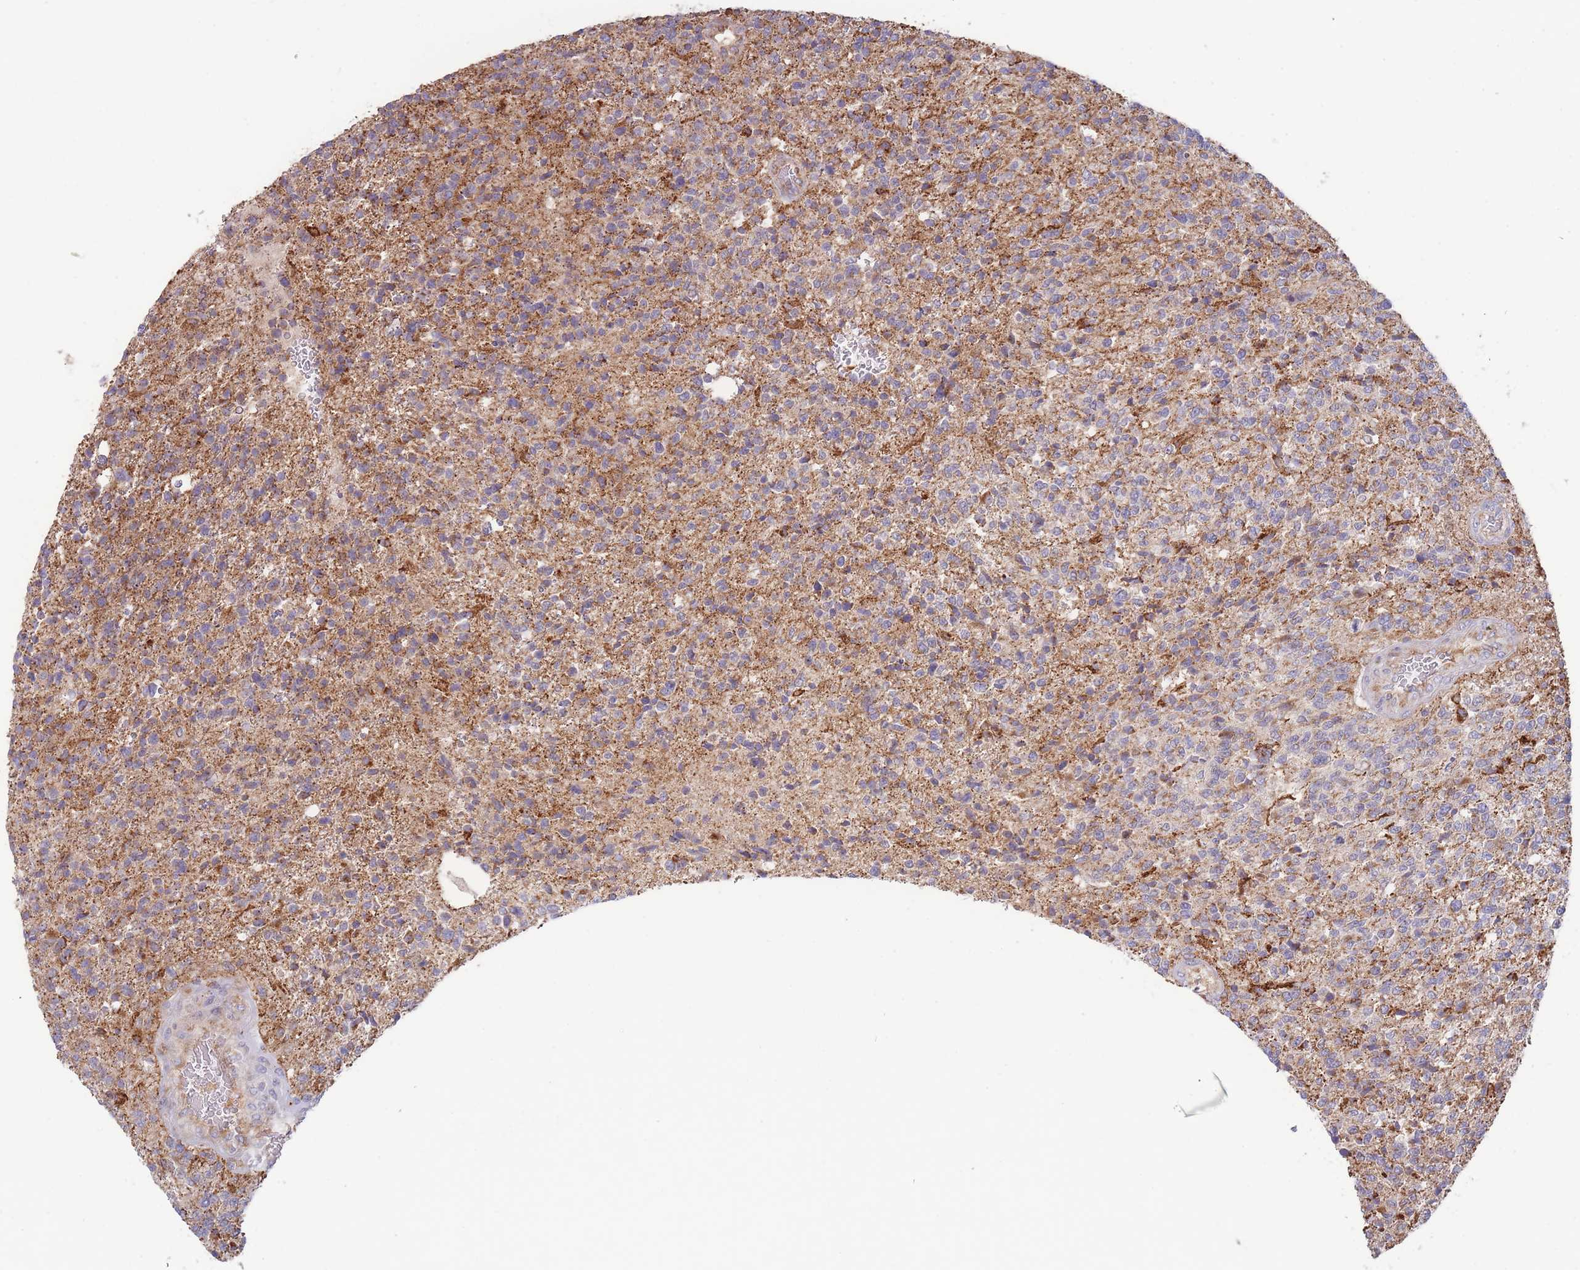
{"staining": {"intensity": "moderate", "quantity": "<25%", "location": "cytoplasmic/membranous"}, "tissue": "glioma", "cell_type": "Tumor cells", "image_type": "cancer", "snomed": [{"axis": "morphology", "description": "Glioma, malignant, High grade"}, {"axis": "topography", "description": "Brain"}], "caption": "There is low levels of moderate cytoplasmic/membranous expression in tumor cells of malignant glioma (high-grade), as demonstrated by immunohistochemical staining (brown color).", "gene": "MRPL17", "patient": {"sex": "male", "age": 56}}